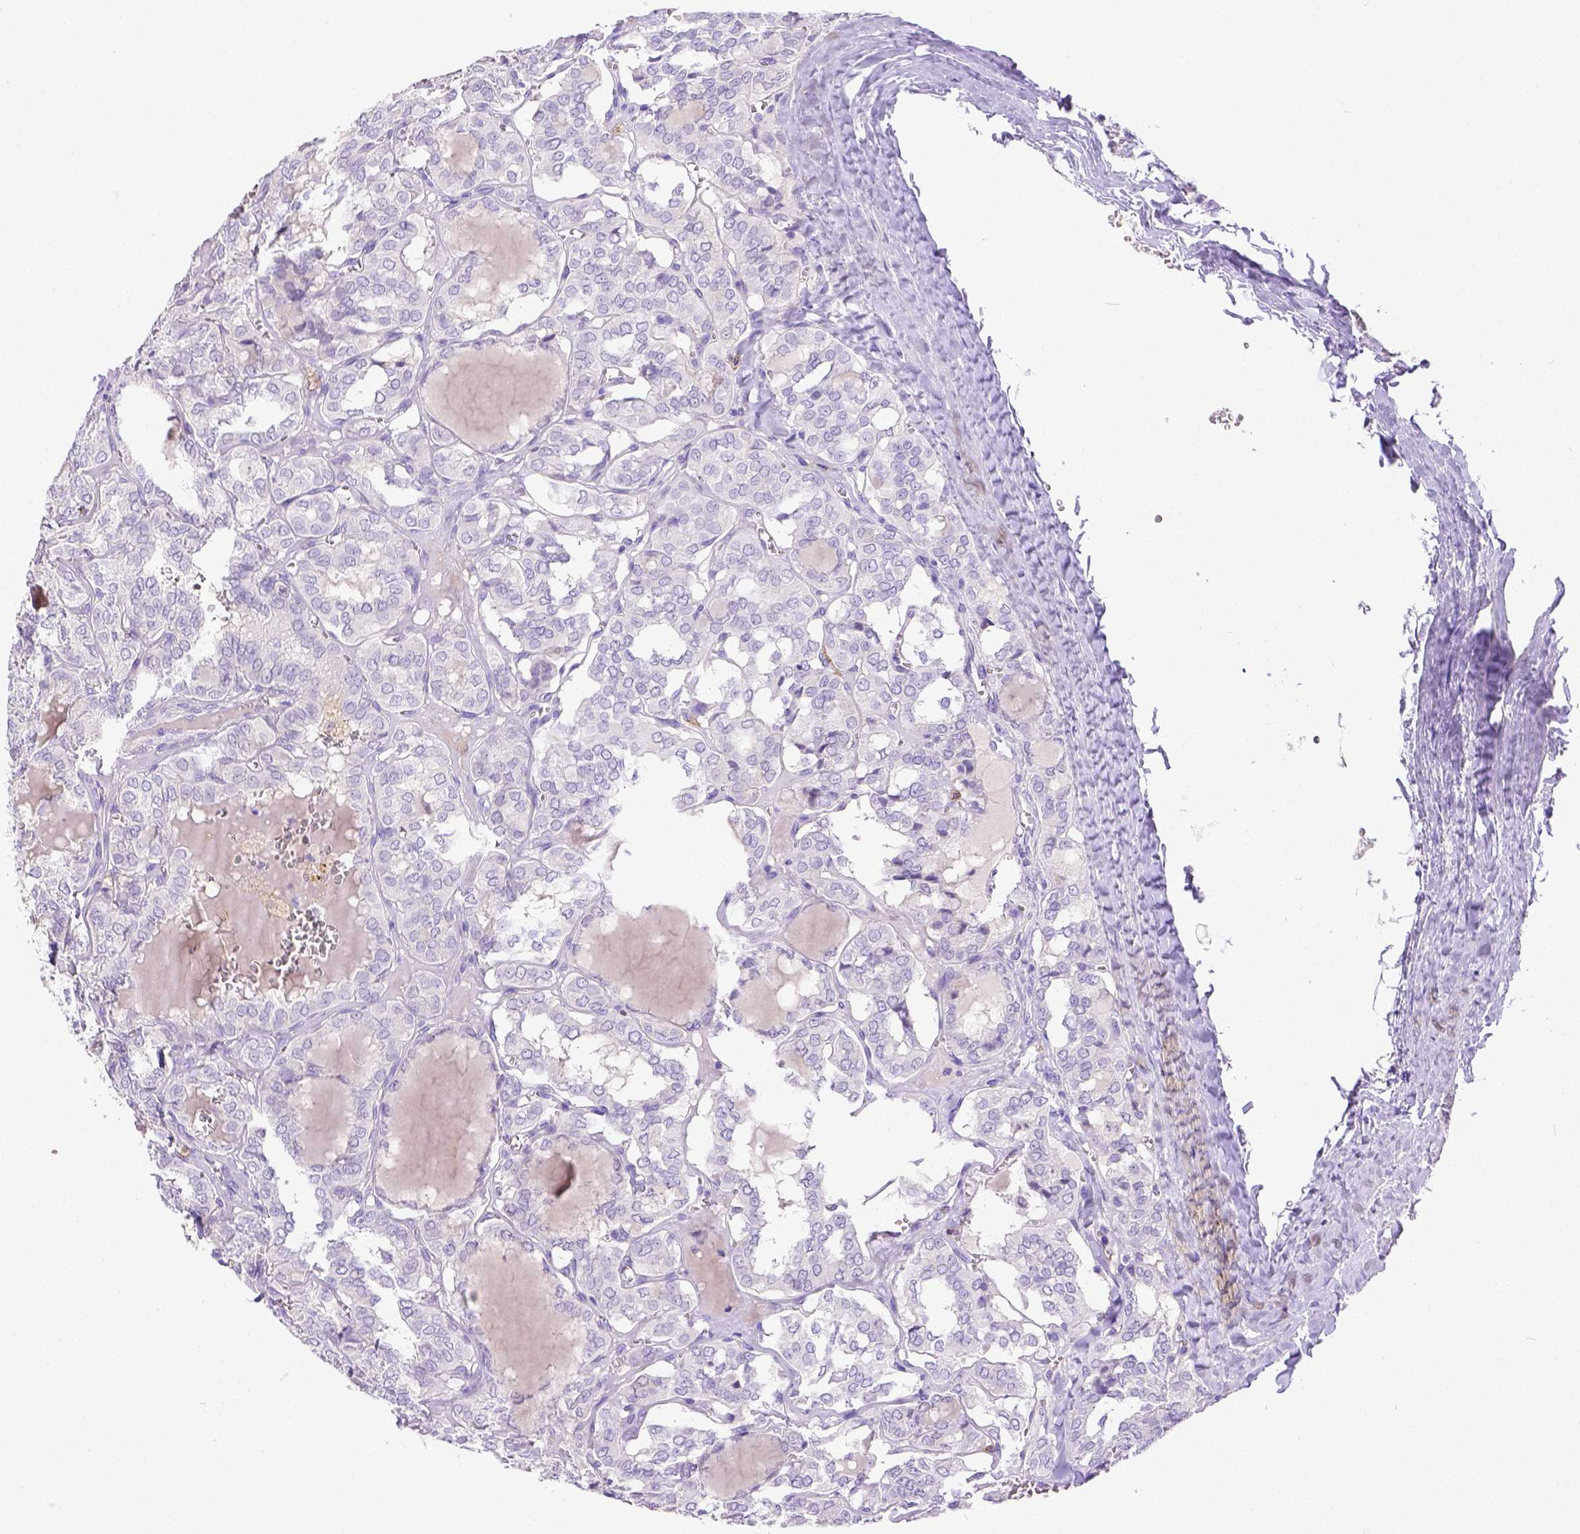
{"staining": {"intensity": "negative", "quantity": "none", "location": "none"}, "tissue": "thyroid cancer", "cell_type": "Tumor cells", "image_type": "cancer", "snomed": [{"axis": "morphology", "description": "Papillary adenocarcinoma, NOS"}, {"axis": "topography", "description": "Thyroid gland"}], "caption": "Tumor cells are negative for brown protein staining in thyroid cancer.", "gene": "KIT", "patient": {"sex": "female", "age": 41}}